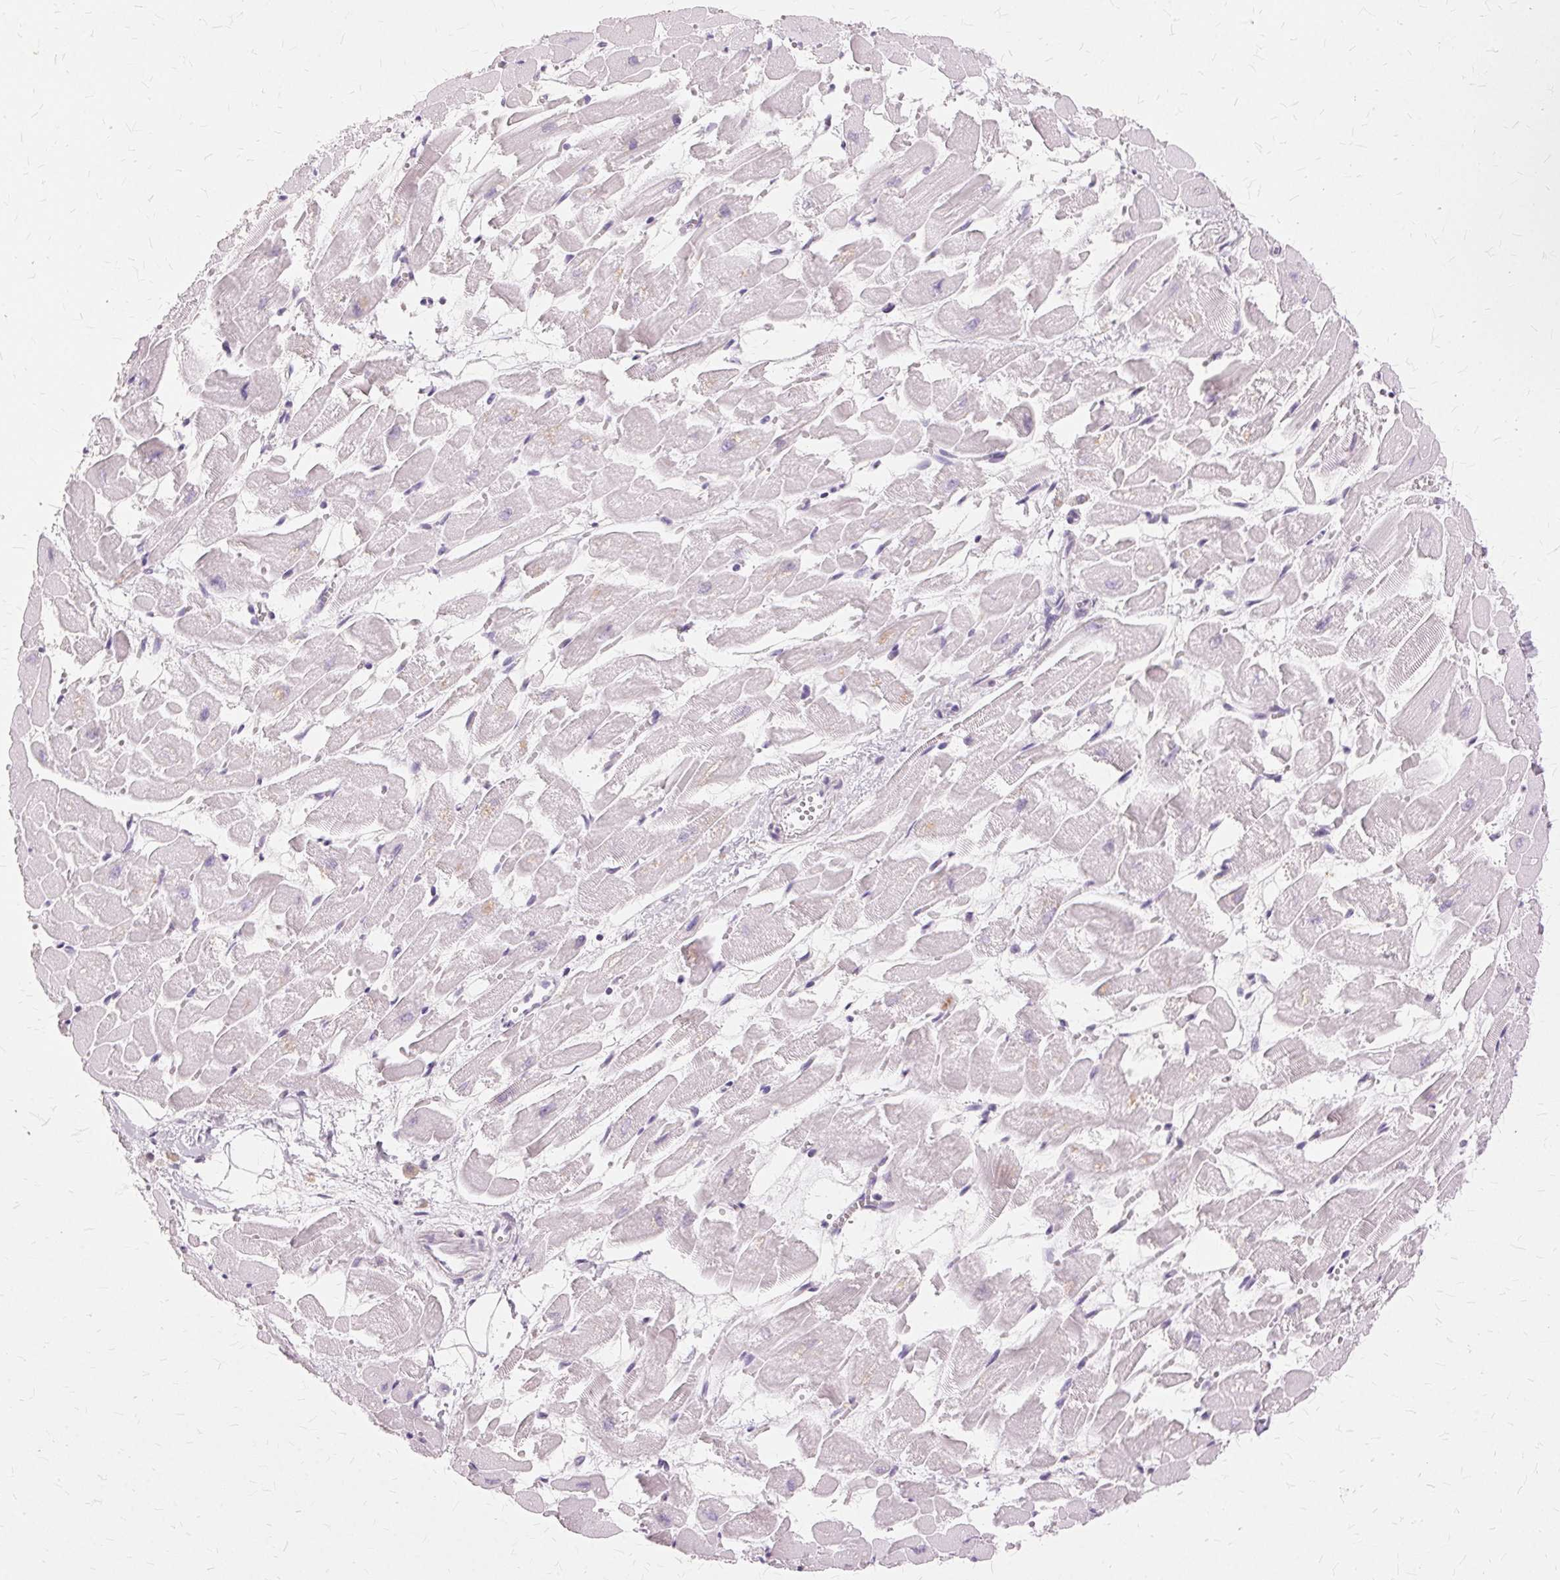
{"staining": {"intensity": "negative", "quantity": "none", "location": "none"}, "tissue": "heart muscle", "cell_type": "Cardiomyocytes", "image_type": "normal", "snomed": [{"axis": "morphology", "description": "Normal tissue, NOS"}, {"axis": "topography", "description": "Heart"}], "caption": "High power microscopy micrograph of an IHC image of benign heart muscle, revealing no significant expression in cardiomyocytes. (DAB immunohistochemistry (IHC) with hematoxylin counter stain).", "gene": "SLC45A3", "patient": {"sex": "female", "age": 52}}